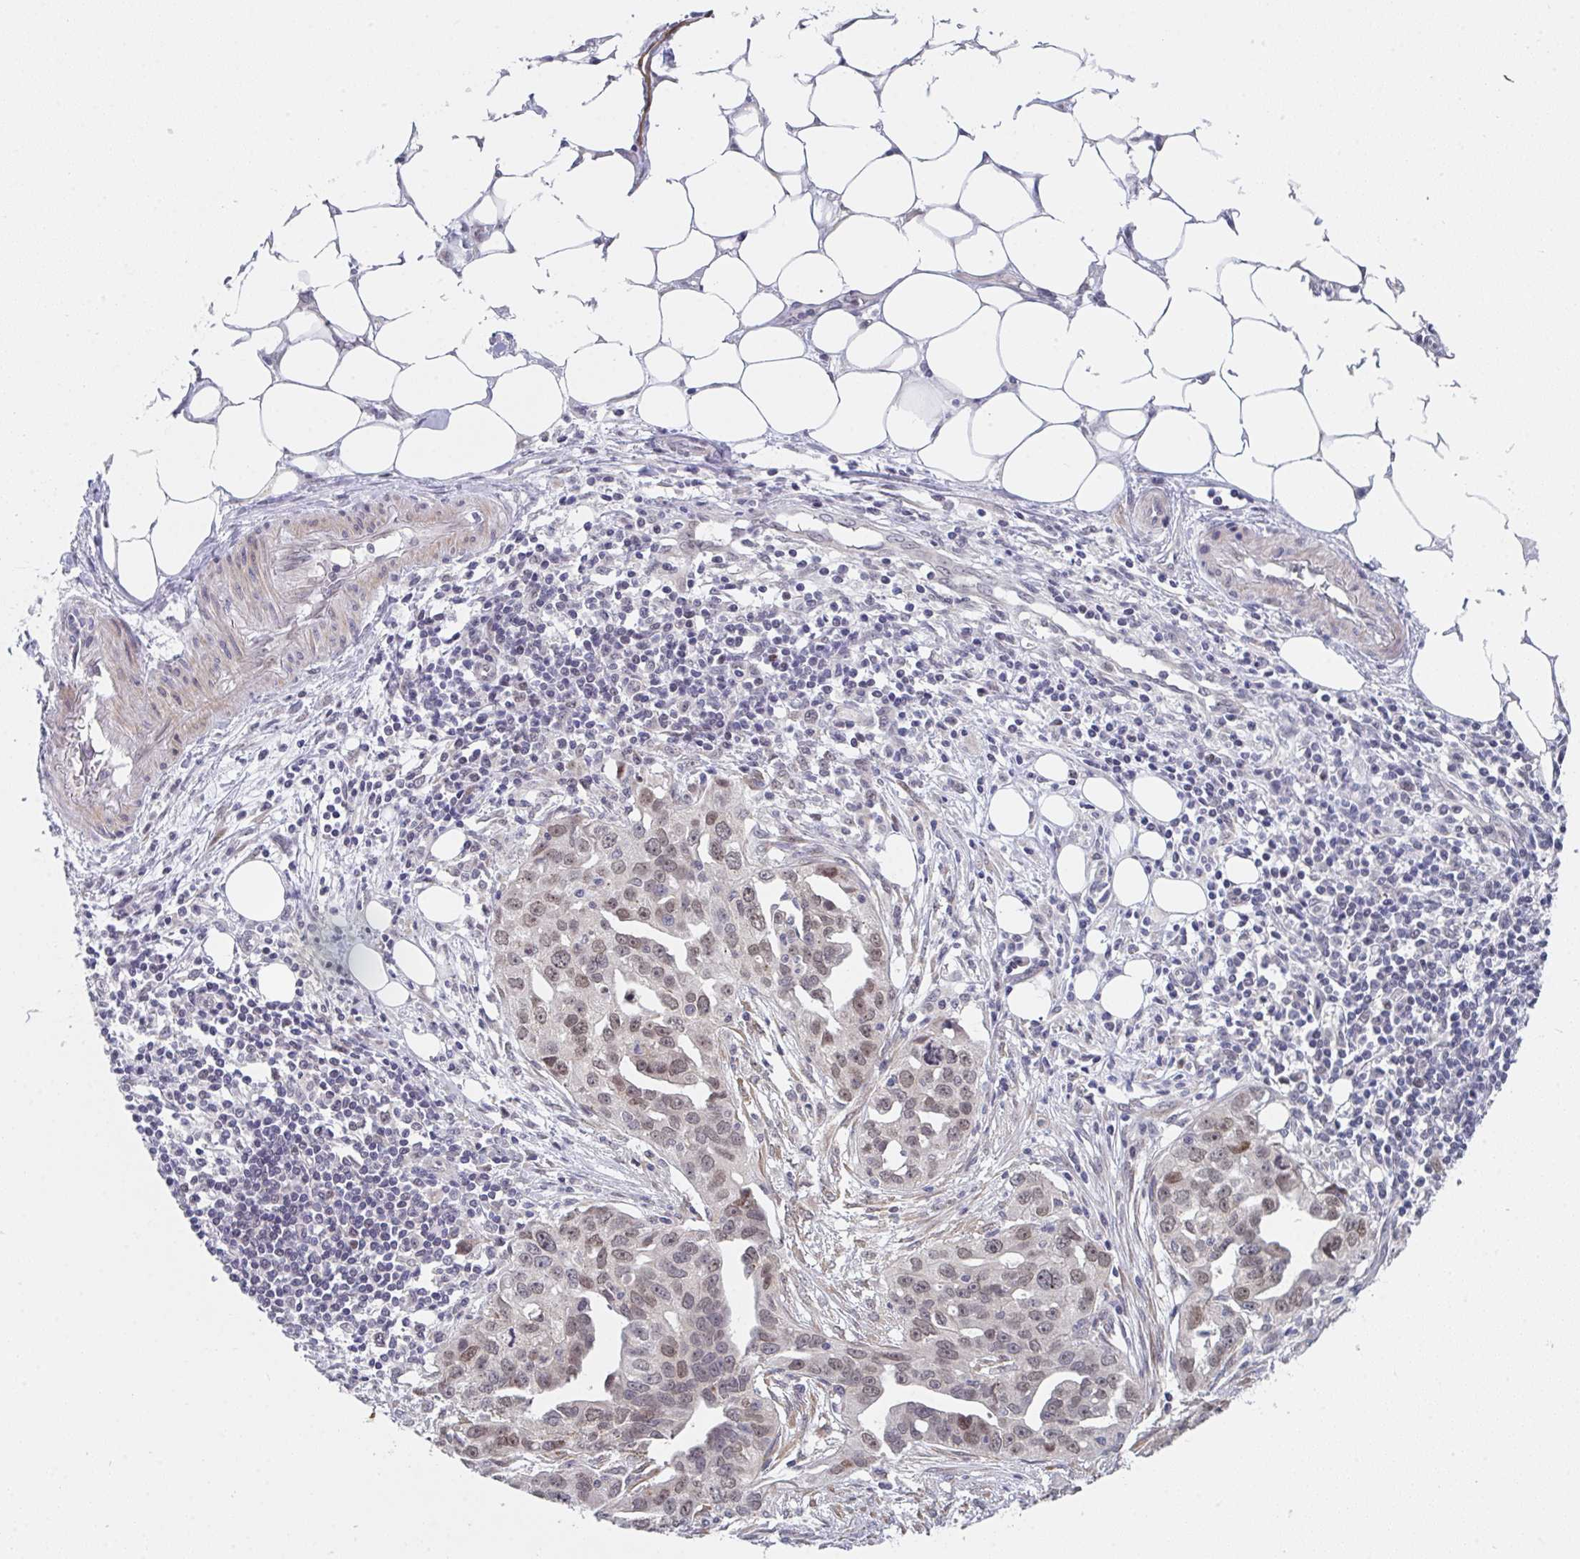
{"staining": {"intensity": "moderate", "quantity": "25%-75%", "location": "nuclear"}, "tissue": "ovarian cancer", "cell_type": "Tumor cells", "image_type": "cancer", "snomed": [{"axis": "morphology", "description": "Carcinoma, endometroid"}, {"axis": "morphology", "description": "Cystadenocarcinoma, serous, NOS"}, {"axis": "topography", "description": "Ovary"}], "caption": "Human ovarian serous cystadenocarcinoma stained with a protein marker shows moderate staining in tumor cells.", "gene": "RBM18", "patient": {"sex": "female", "age": 45}}